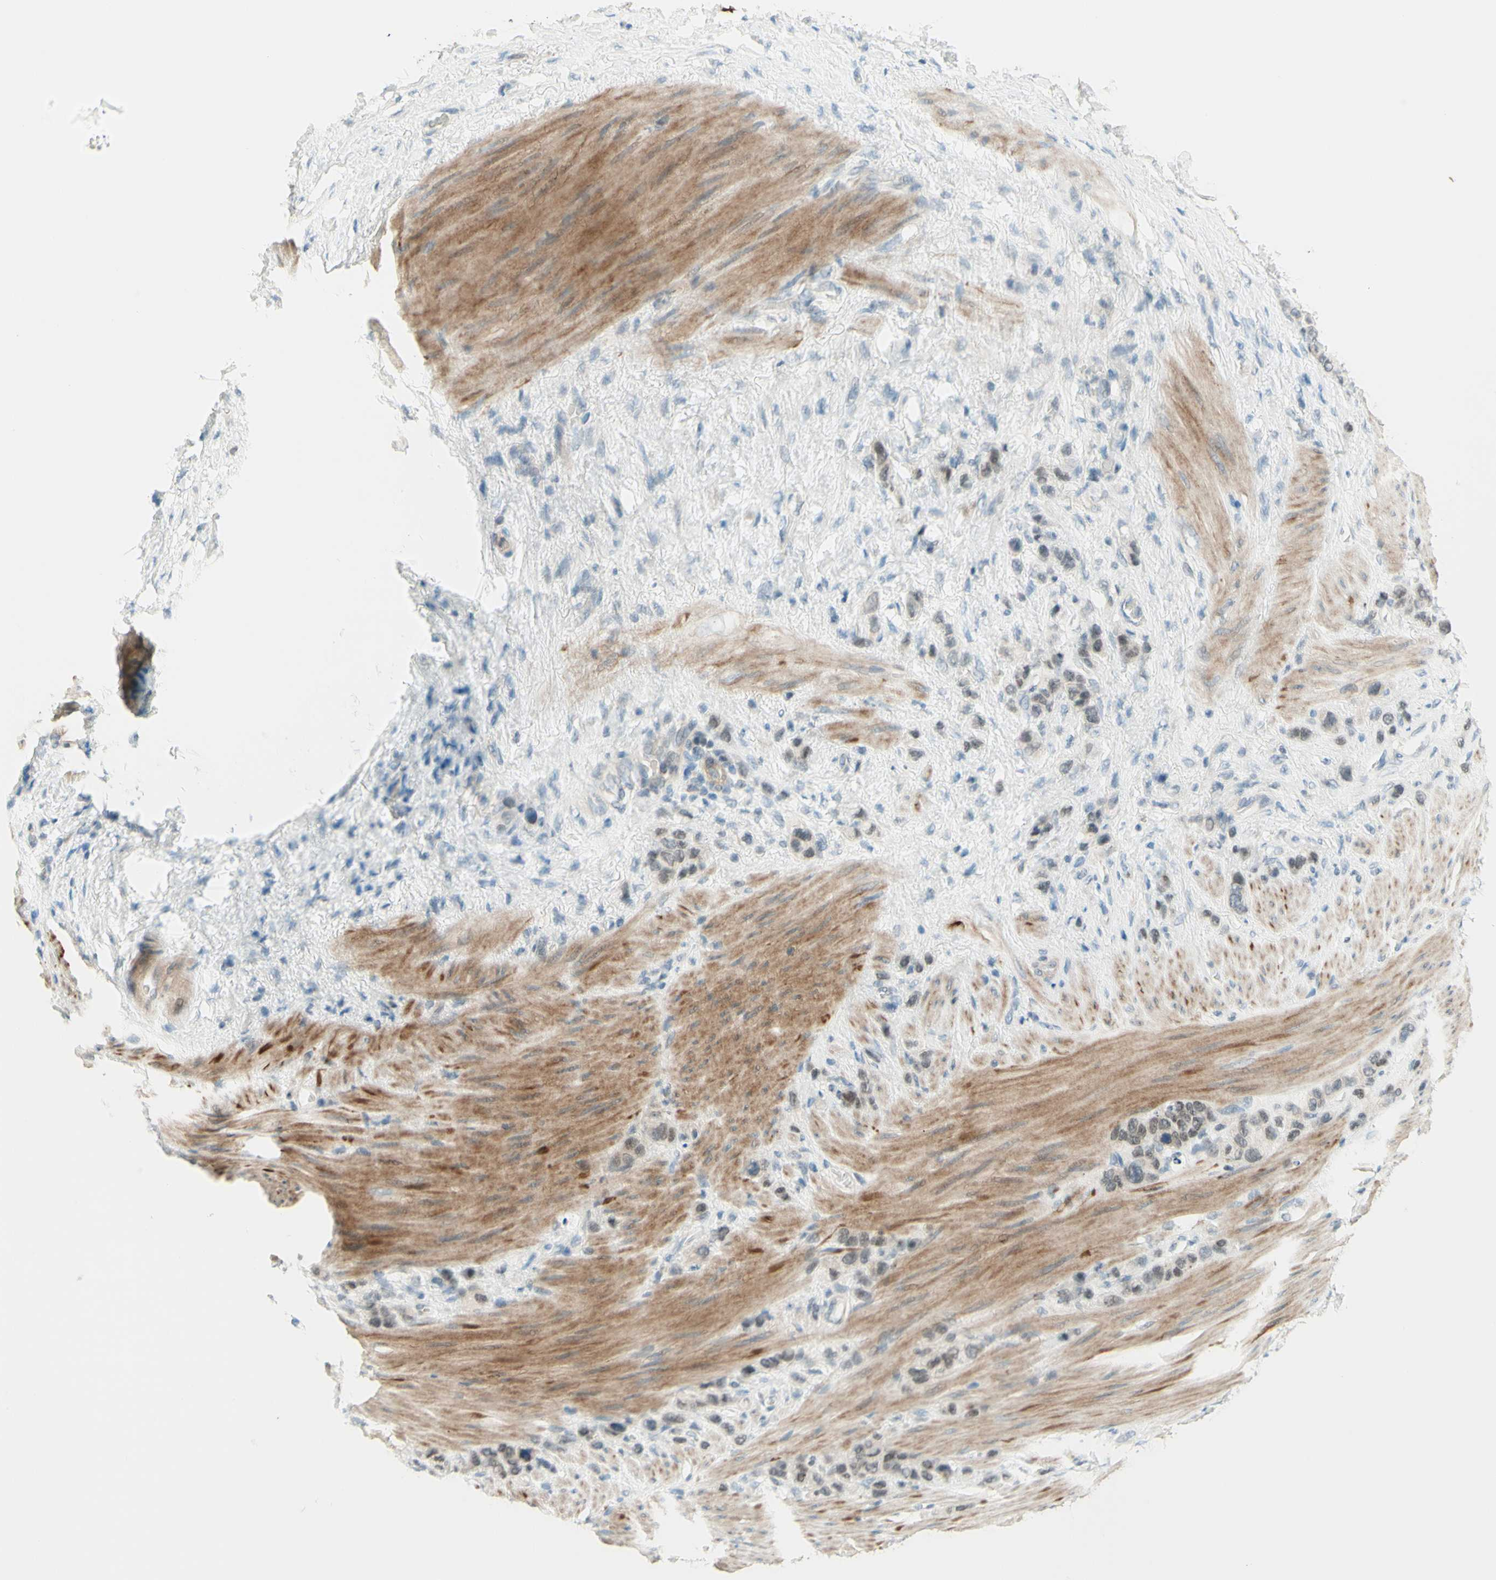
{"staining": {"intensity": "weak", "quantity": "25%-75%", "location": "nuclear"}, "tissue": "stomach cancer", "cell_type": "Tumor cells", "image_type": "cancer", "snomed": [{"axis": "morphology", "description": "Adenocarcinoma, NOS"}, {"axis": "morphology", "description": "Adenocarcinoma, High grade"}, {"axis": "topography", "description": "Stomach, upper"}, {"axis": "topography", "description": "Stomach, lower"}], "caption": "This image displays IHC staining of human adenocarcinoma (high-grade) (stomach), with low weak nuclear positivity in about 25%-75% of tumor cells.", "gene": "JPH1", "patient": {"sex": "female", "age": 65}}